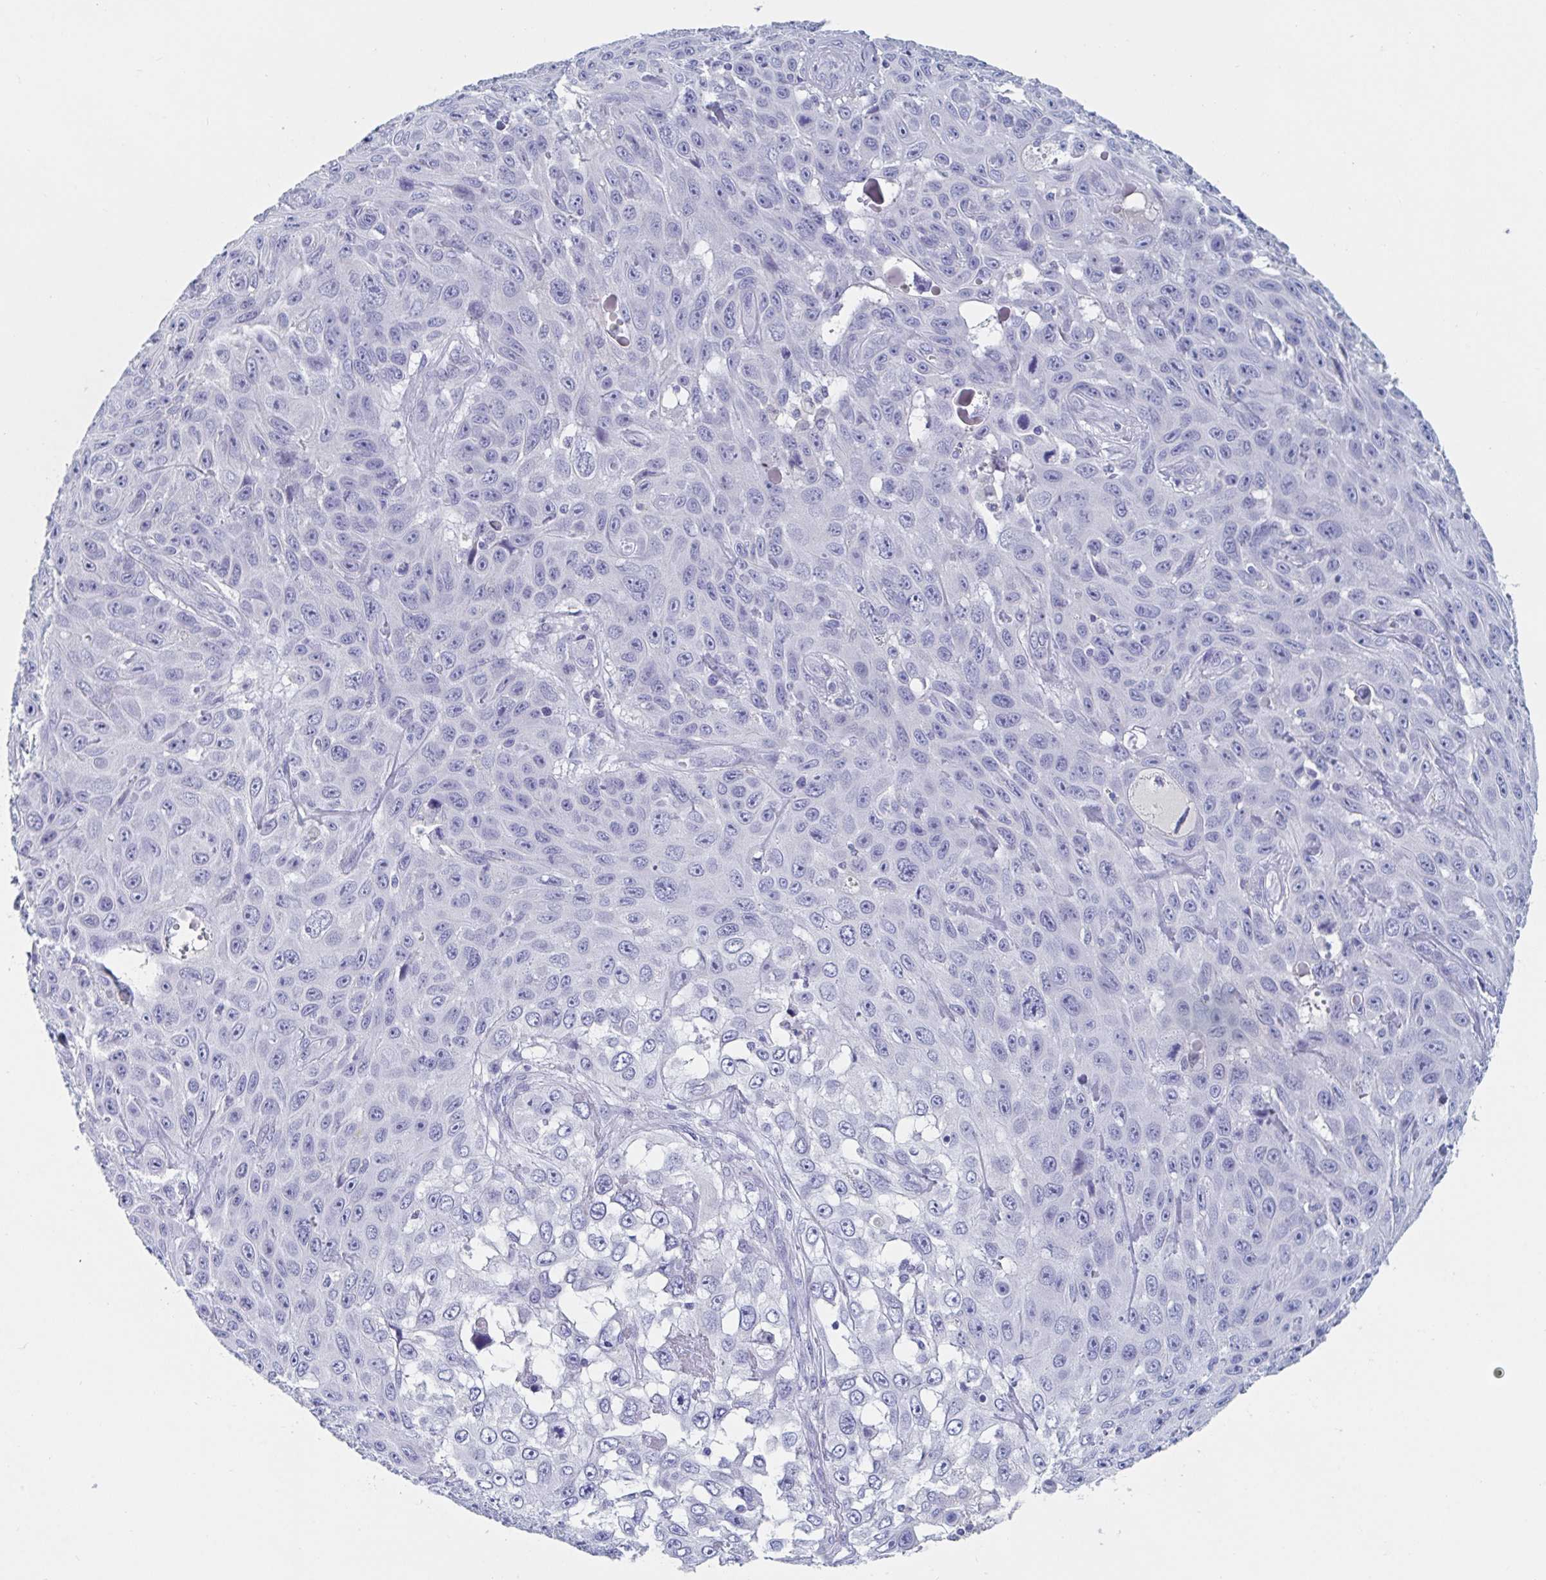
{"staining": {"intensity": "negative", "quantity": "none", "location": "none"}, "tissue": "skin cancer", "cell_type": "Tumor cells", "image_type": "cancer", "snomed": [{"axis": "morphology", "description": "Squamous cell carcinoma, NOS"}, {"axis": "topography", "description": "Skin"}], "caption": "A high-resolution photomicrograph shows immunohistochemistry (IHC) staining of squamous cell carcinoma (skin), which exhibits no significant positivity in tumor cells.", "gene": "DPEP3", "patient": {"sex": "male", "age": 82}}